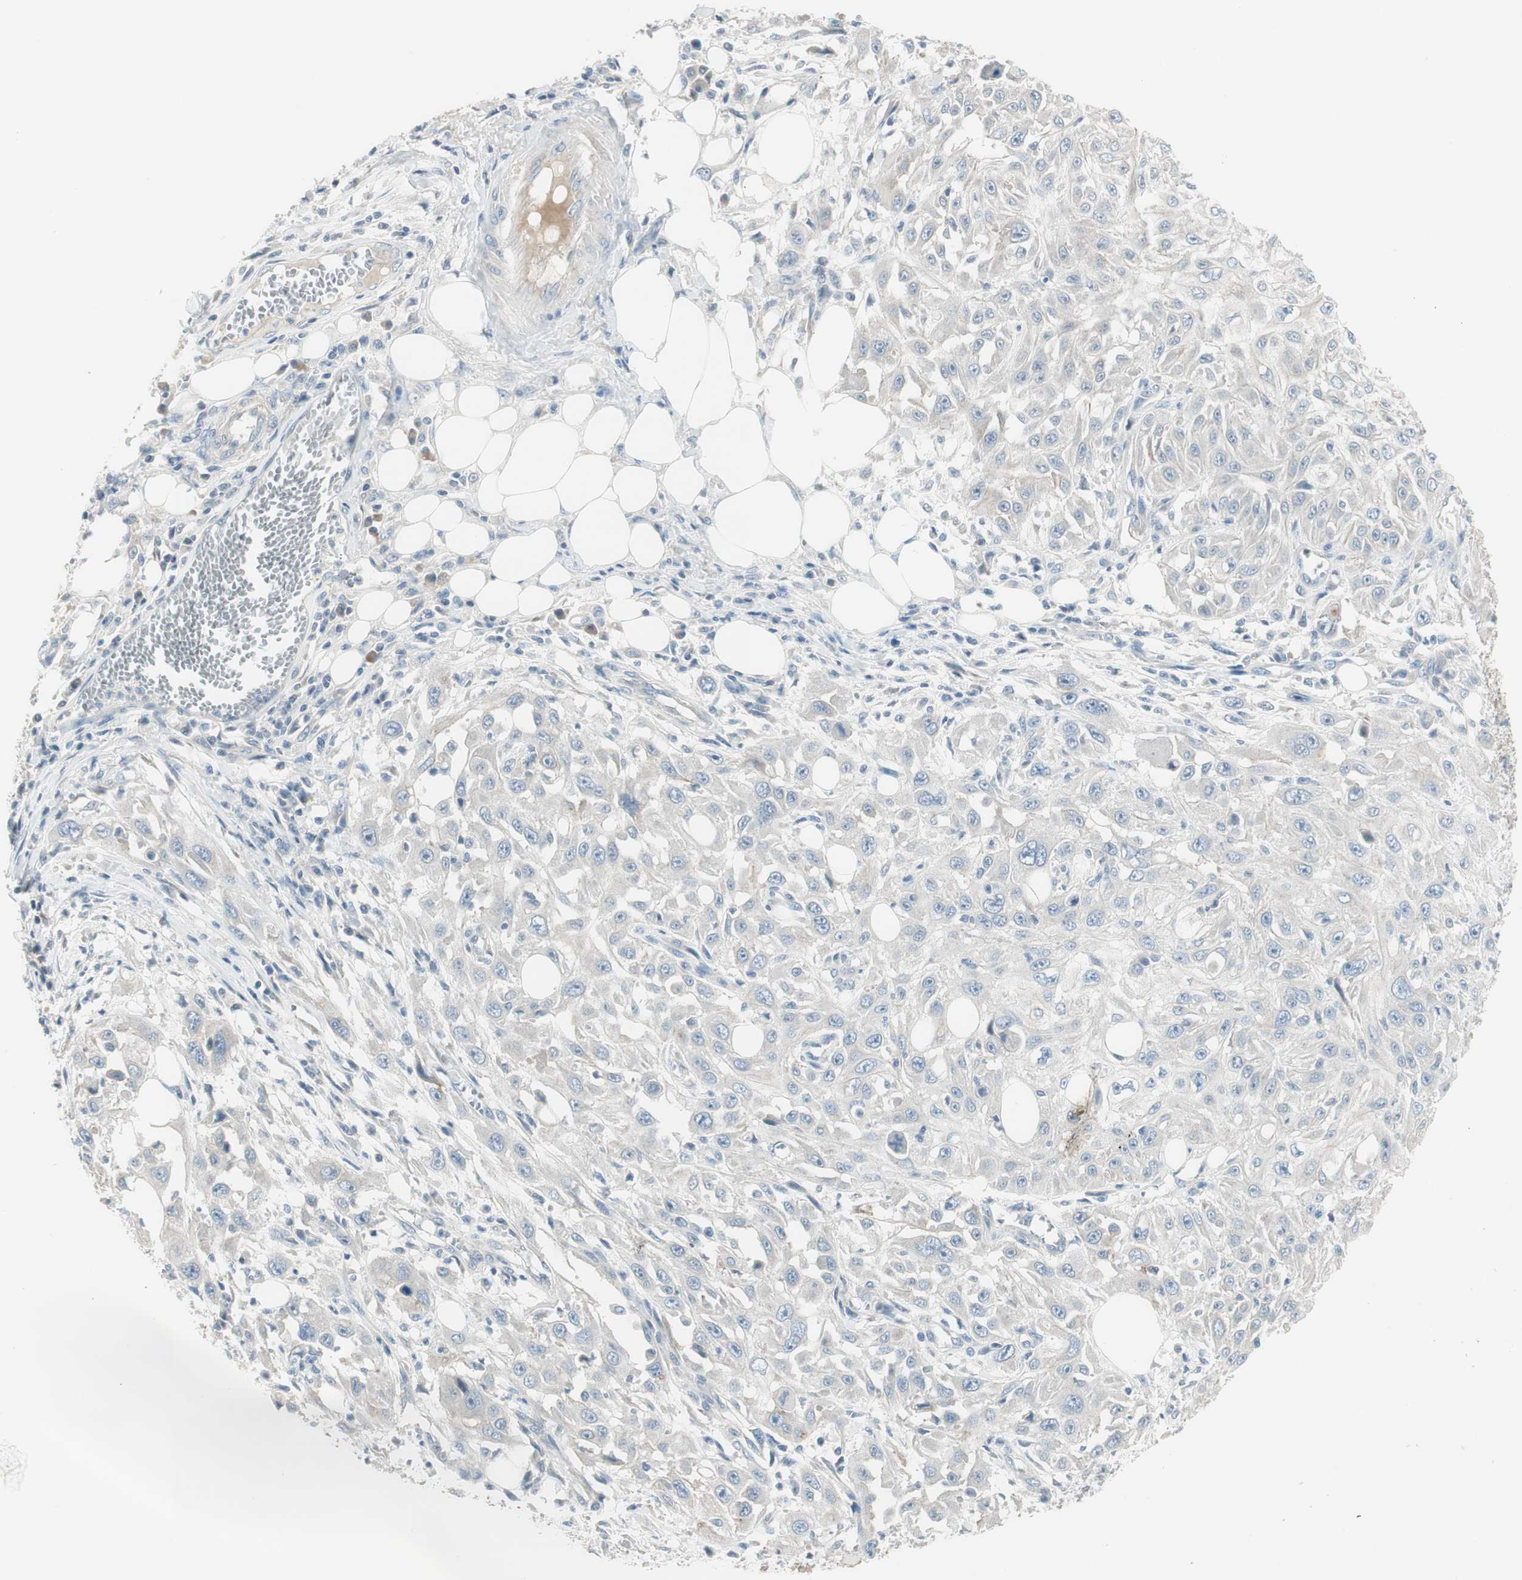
{"staining": {"intensity": "negative", "quantity": "none", "location": "none"}, "tissue": "skin cancer", "cell_type": "Tumor cells", "image_type": "cancer", "snomed": [{"axis": "morphology", "description": "Squamous cell carcinoma, NOS"}, {"axis": "topography", "description": "Skin"}], "caption": "IHC of human skin cancer demonstrates no positivity in tumor cells. The staining is performed using DAB brown chromogen with nuclei counter-stained in using hematoxylin.", "gene": "EVA1A", "patient": {"sex": "male", "age": 75}}